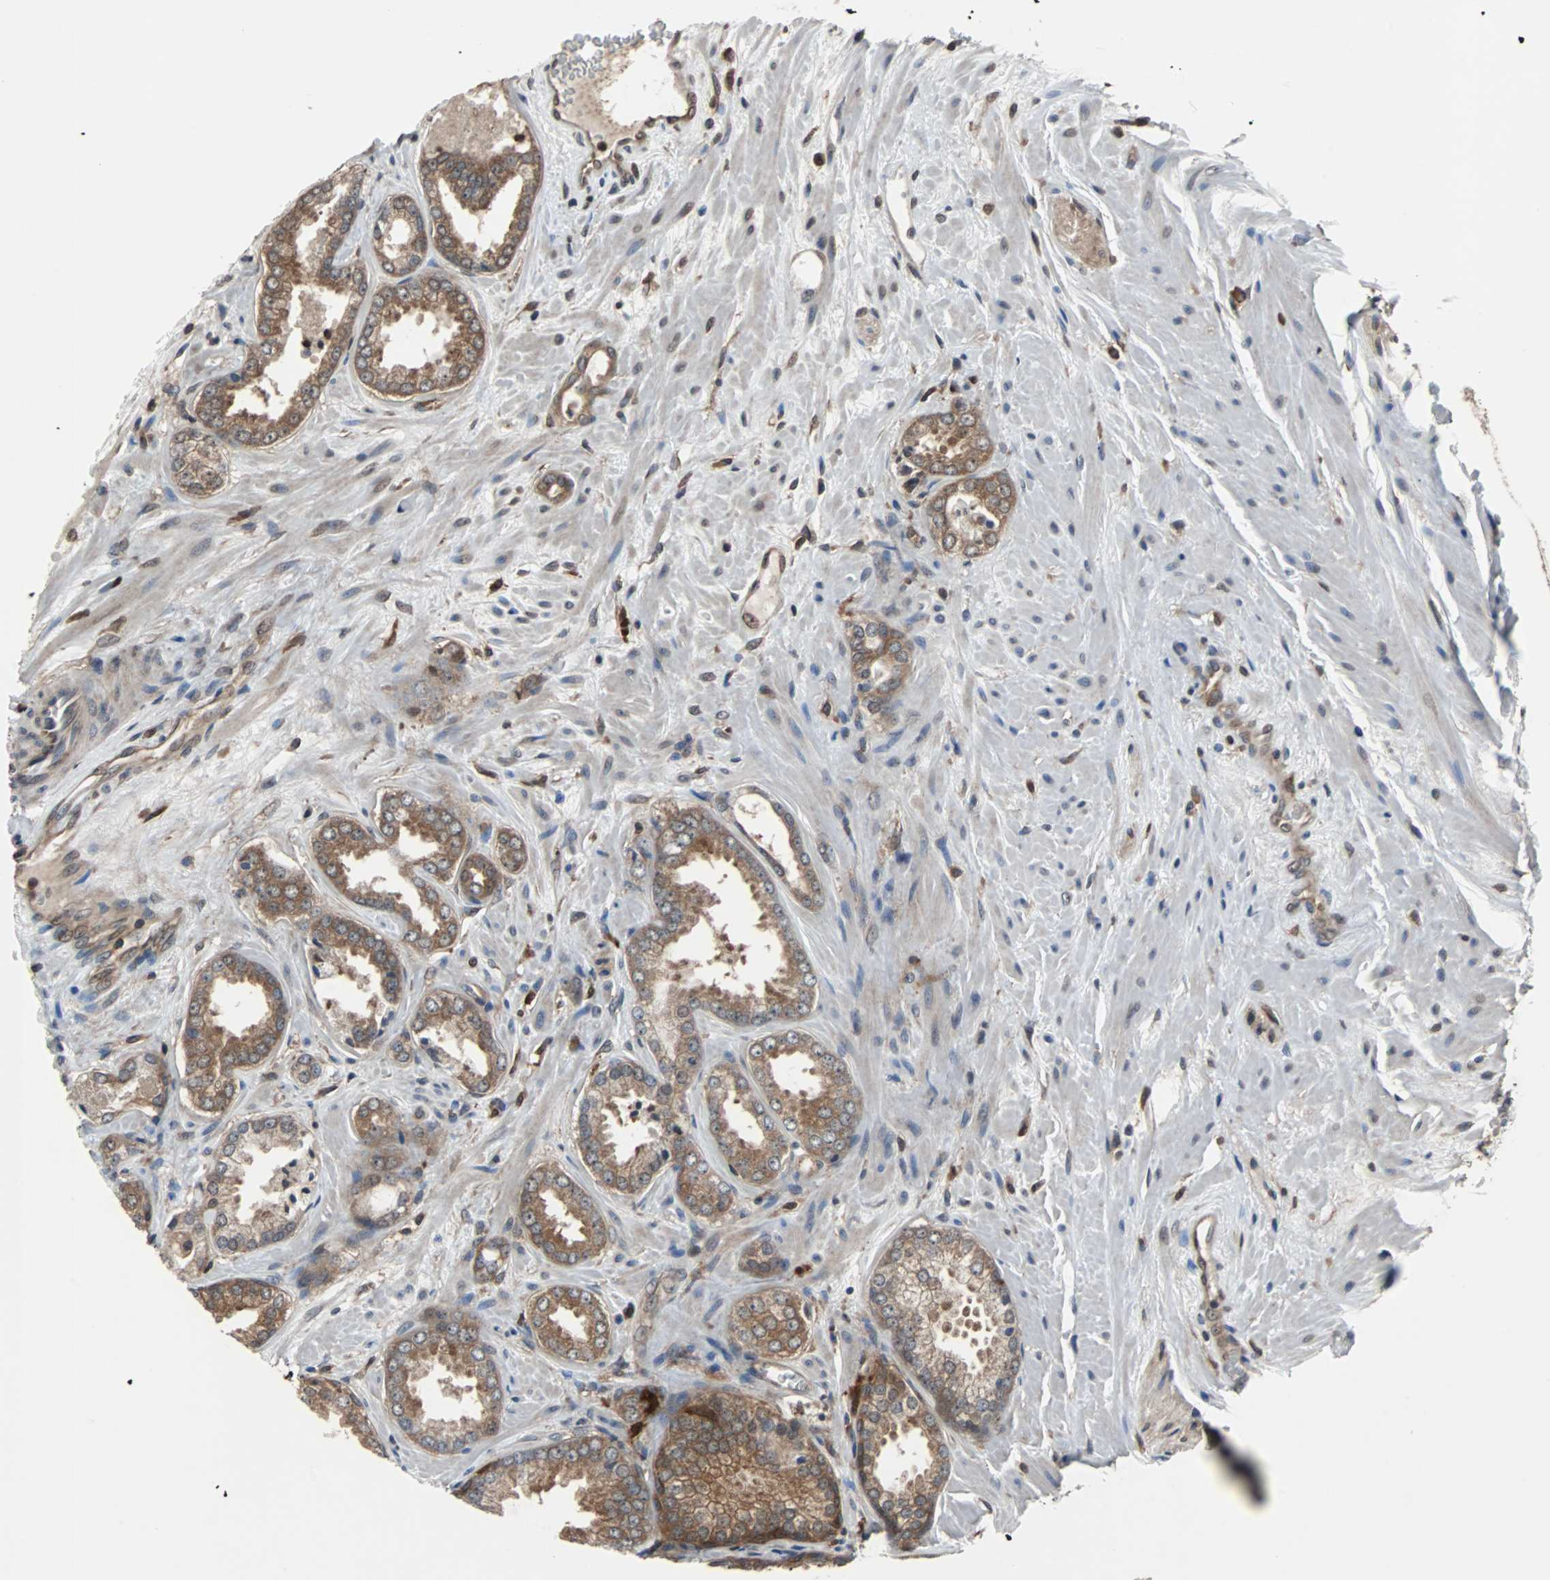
{"staining": {"intensity": "moderate", "quantity": ">75%", "location": "cytoplasmic/membranous"}, "tissue": "prostate cancer", "cell_type": "Tumor cells", "image_type": "cancer", "snomed": [{"axis": "morphology", "description": "Adenocarcinoma, Low grade"}, {"axis": "topography", "description": "Prostate"}], "caption": "A medium amount of moderate cytoplasmic/membranous positivity is appreciated in about >75% of tumor cells in prostate cancer (adenocarcinoma (low-grade)) tissue.", "gene": "PAK1", "patient": {"sex": "male", "age": 60}}